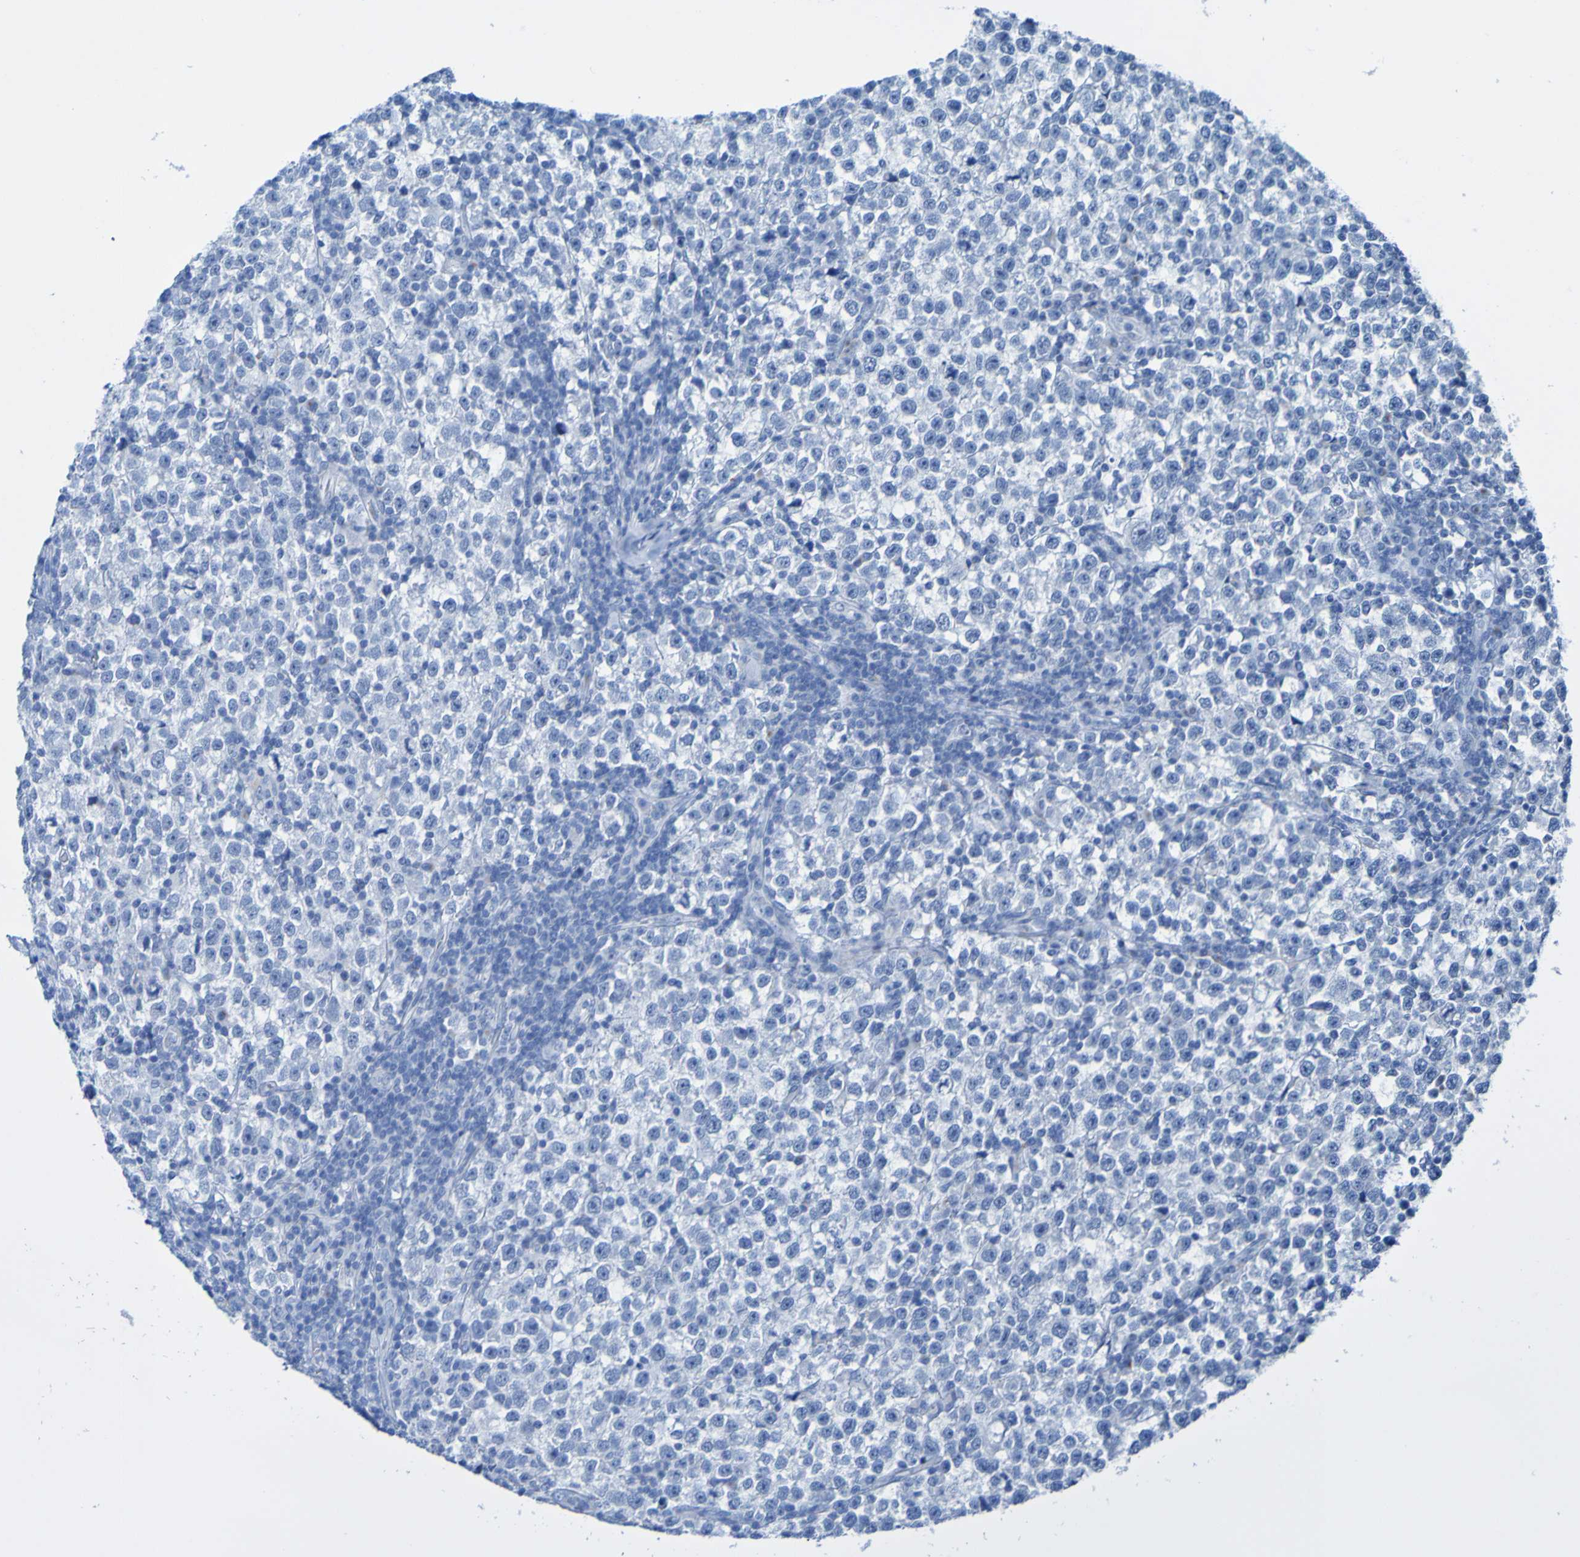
{"staining": {"intensity": "negative", "quantity": "none", "location": "none"}, "tissue": "testis cancer", "cell_type": "Tumor cells", "image_type": "cancer", "snomed": [{"axis": "morphology", "description": "Seminoma, NOS"}, {"axis": "topography", "description": "Testis"}], "caption": "A high-resolution image shows immunohistochemistry (IHC) staining of testis cancer (seminoma), which reveals no significant expression in tumor cells.", "gene": "ACMSD", "patient": {"sex": "male", "age": 43}}